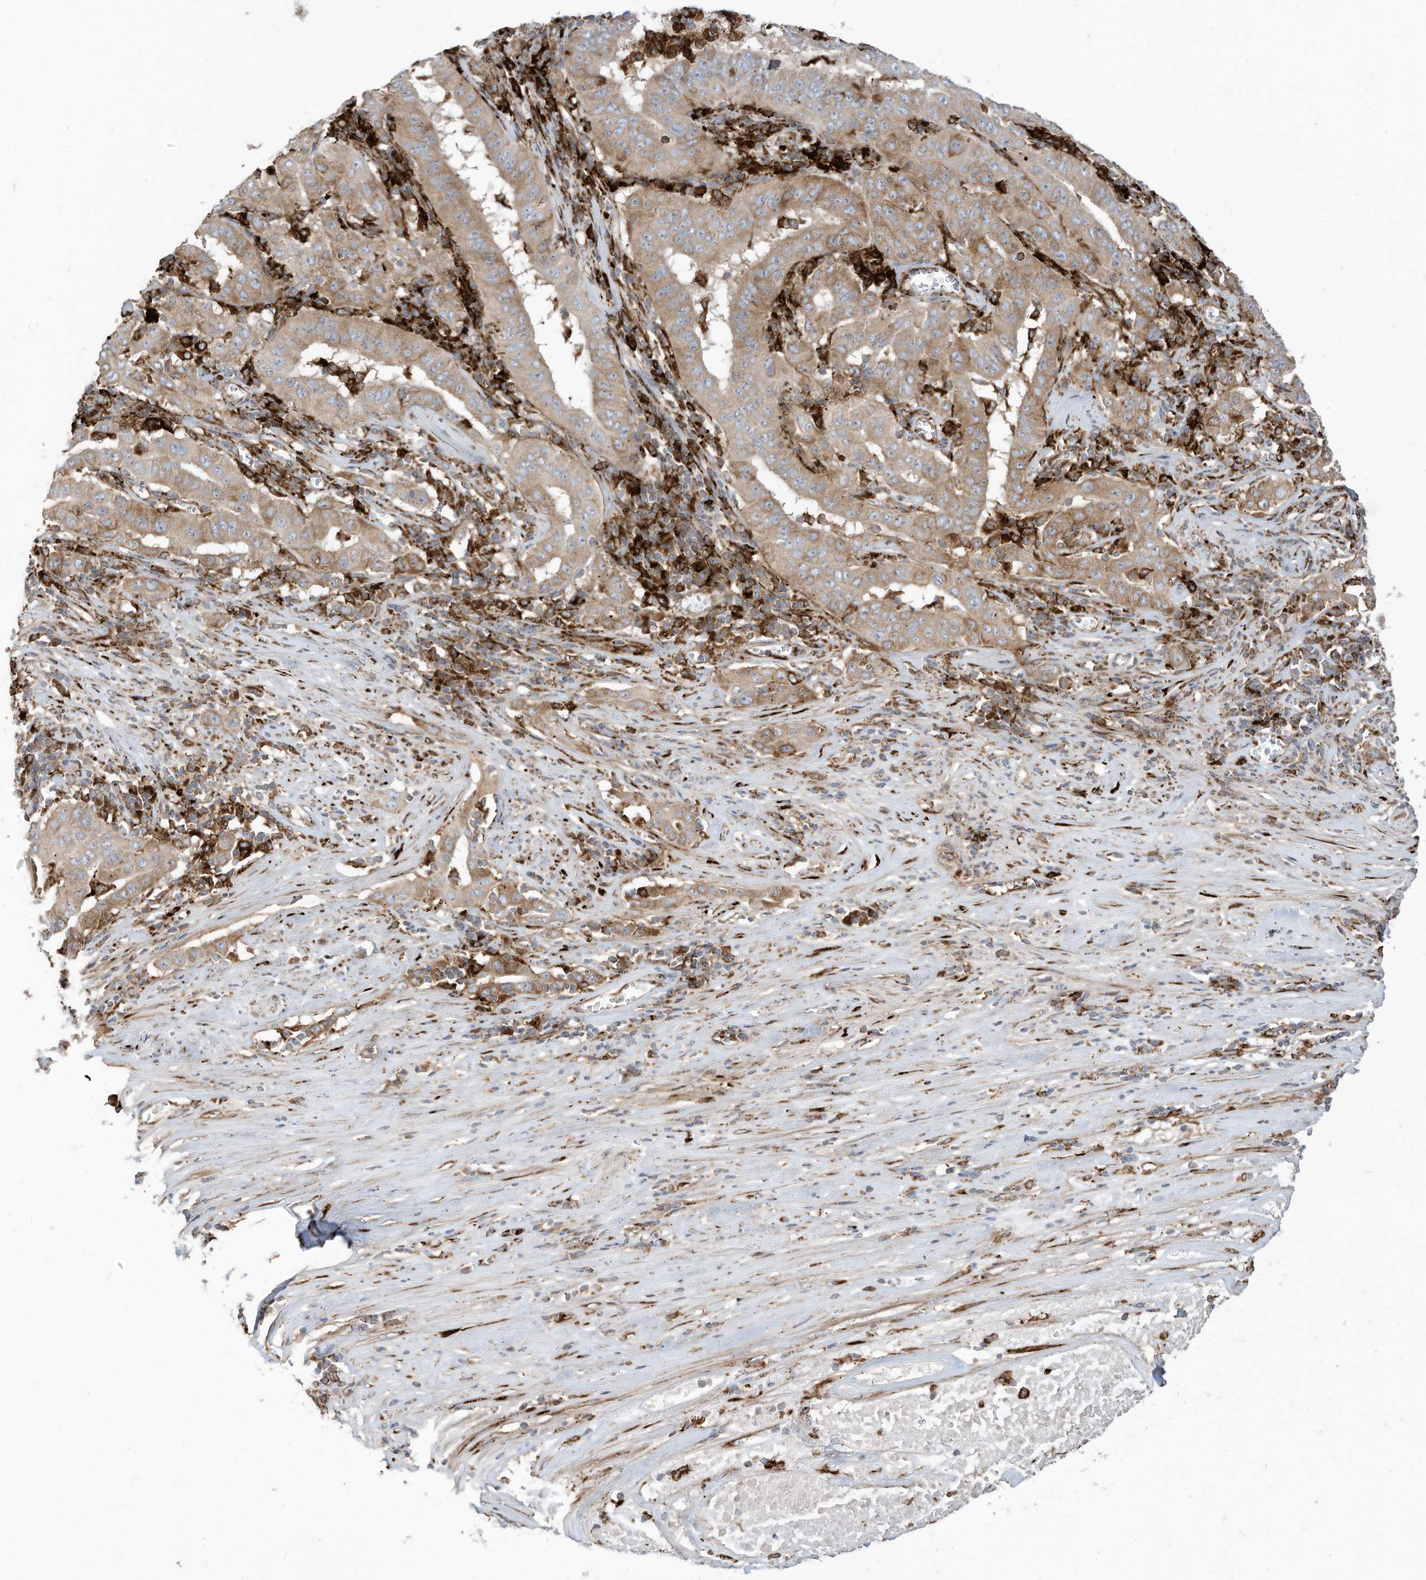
{"staining": {"intensity": "weak", "quantity": ">75%", "location": "cytoplasmic/membranous"}, "tissue": "pancreatic cancer", "cell_type": "Tumor cells", "image_type": "cancer", "snomed": [{"axis": "morphology", "description": "Adenocarcinoma, NOS"}, {"axis": "topography", "description": "Pancreas"}], "caption": "Adenocarcinoma (pancreatic) stained for a protein (brown) displays weak cytoplasmic/membranous positive positivity in approximately >75% of tumor cells.", "gene": "TRNAU1AP", "patient": {"sex": "male", "age": 63}}